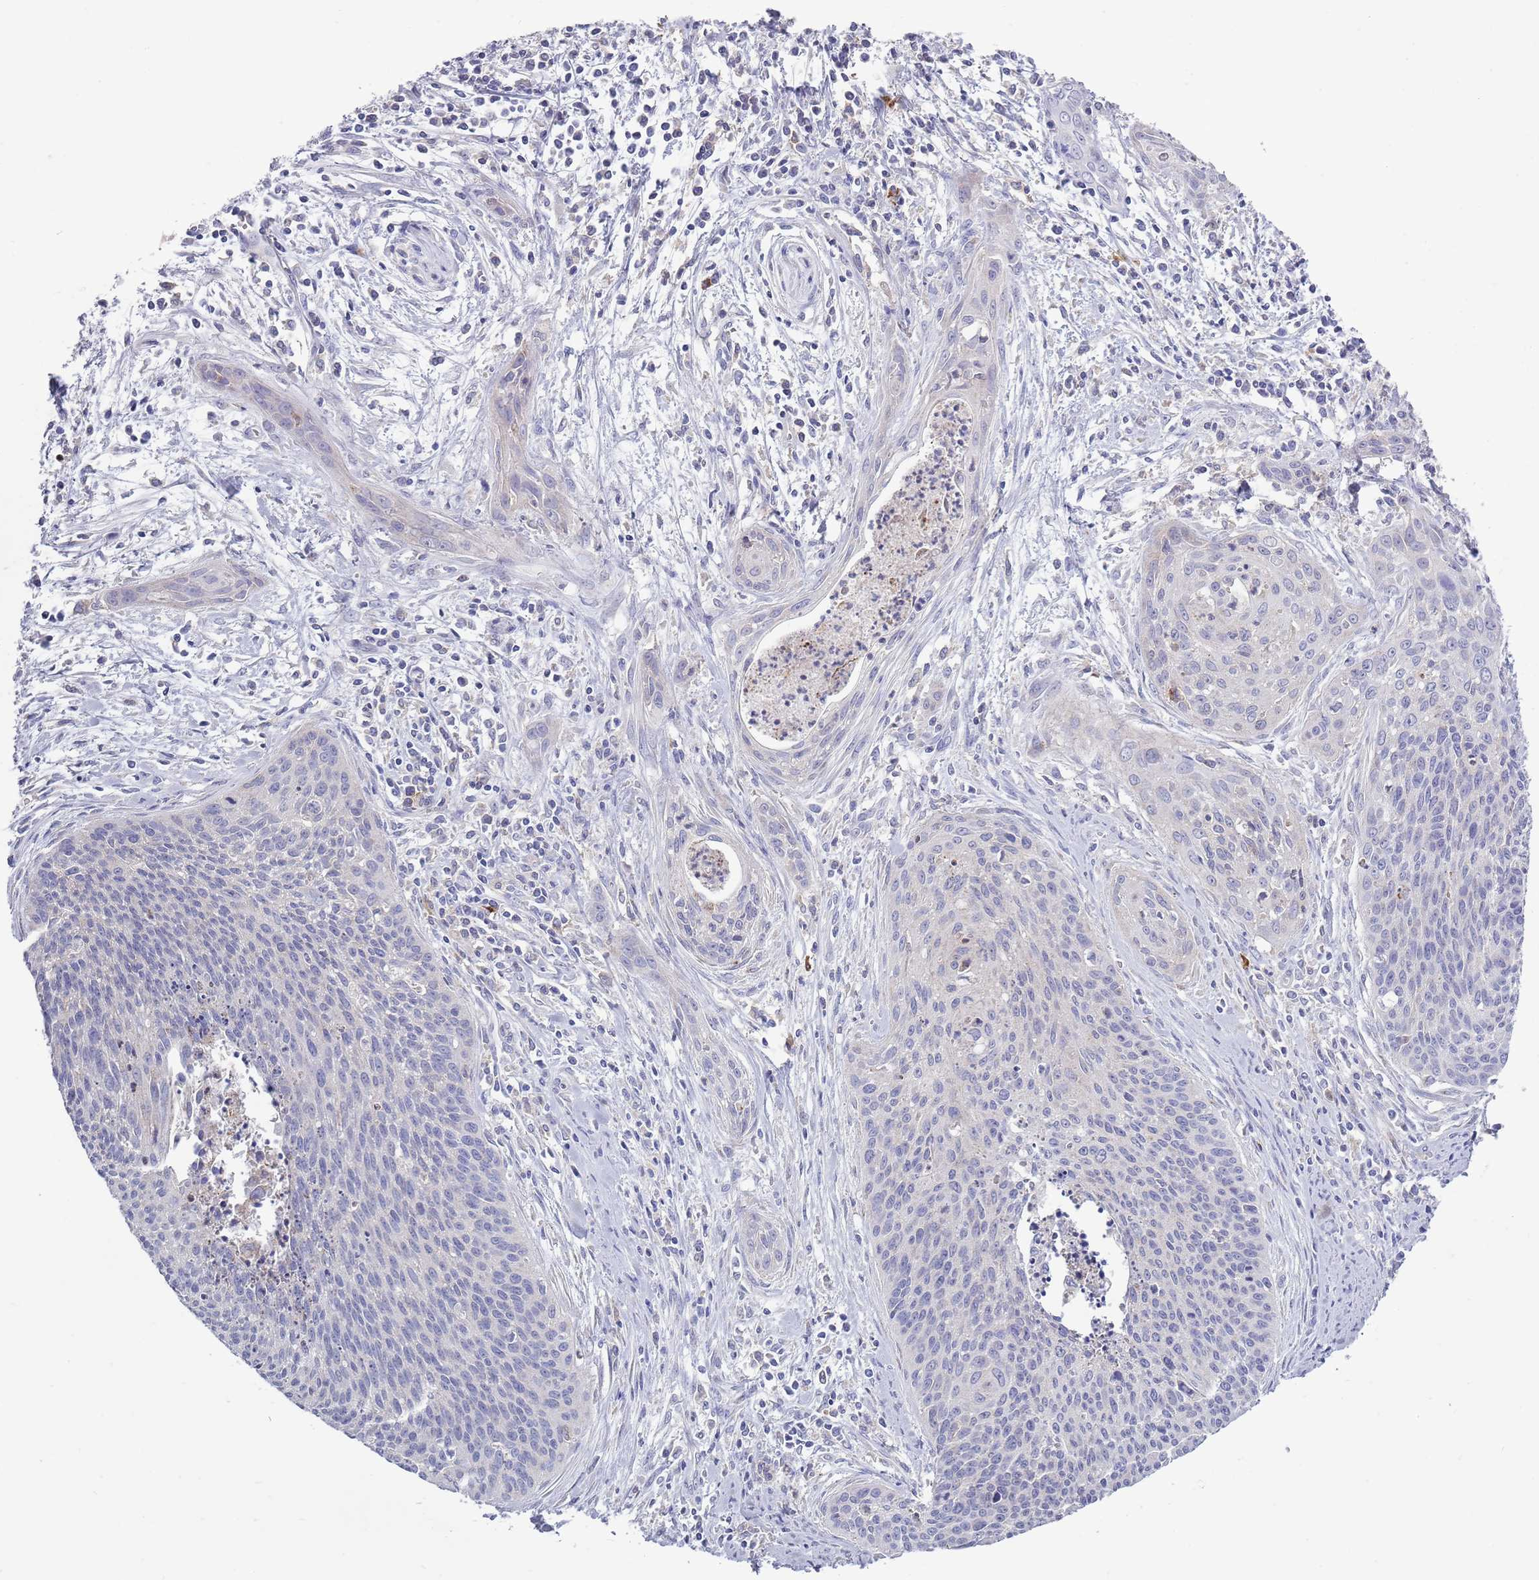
{"staining": {"intensity": "negative", "quantity": "none", "location": "none"}, "tissue": "cervical cancer", "cell_type": "Tumor cells", "image_type": "cancer", "snomed": [{"axis": "morphology", "description": "Squamous cell carcinoma, NOS"}, {"axis": "topography", "description": "Cervix"}], "caption": "Image shows no significant protein staining in tumor cells of squamous cell carcinoma (cervical).", "gene": "ACSBG1", "patient": {"sex": "female", "age": 55}}